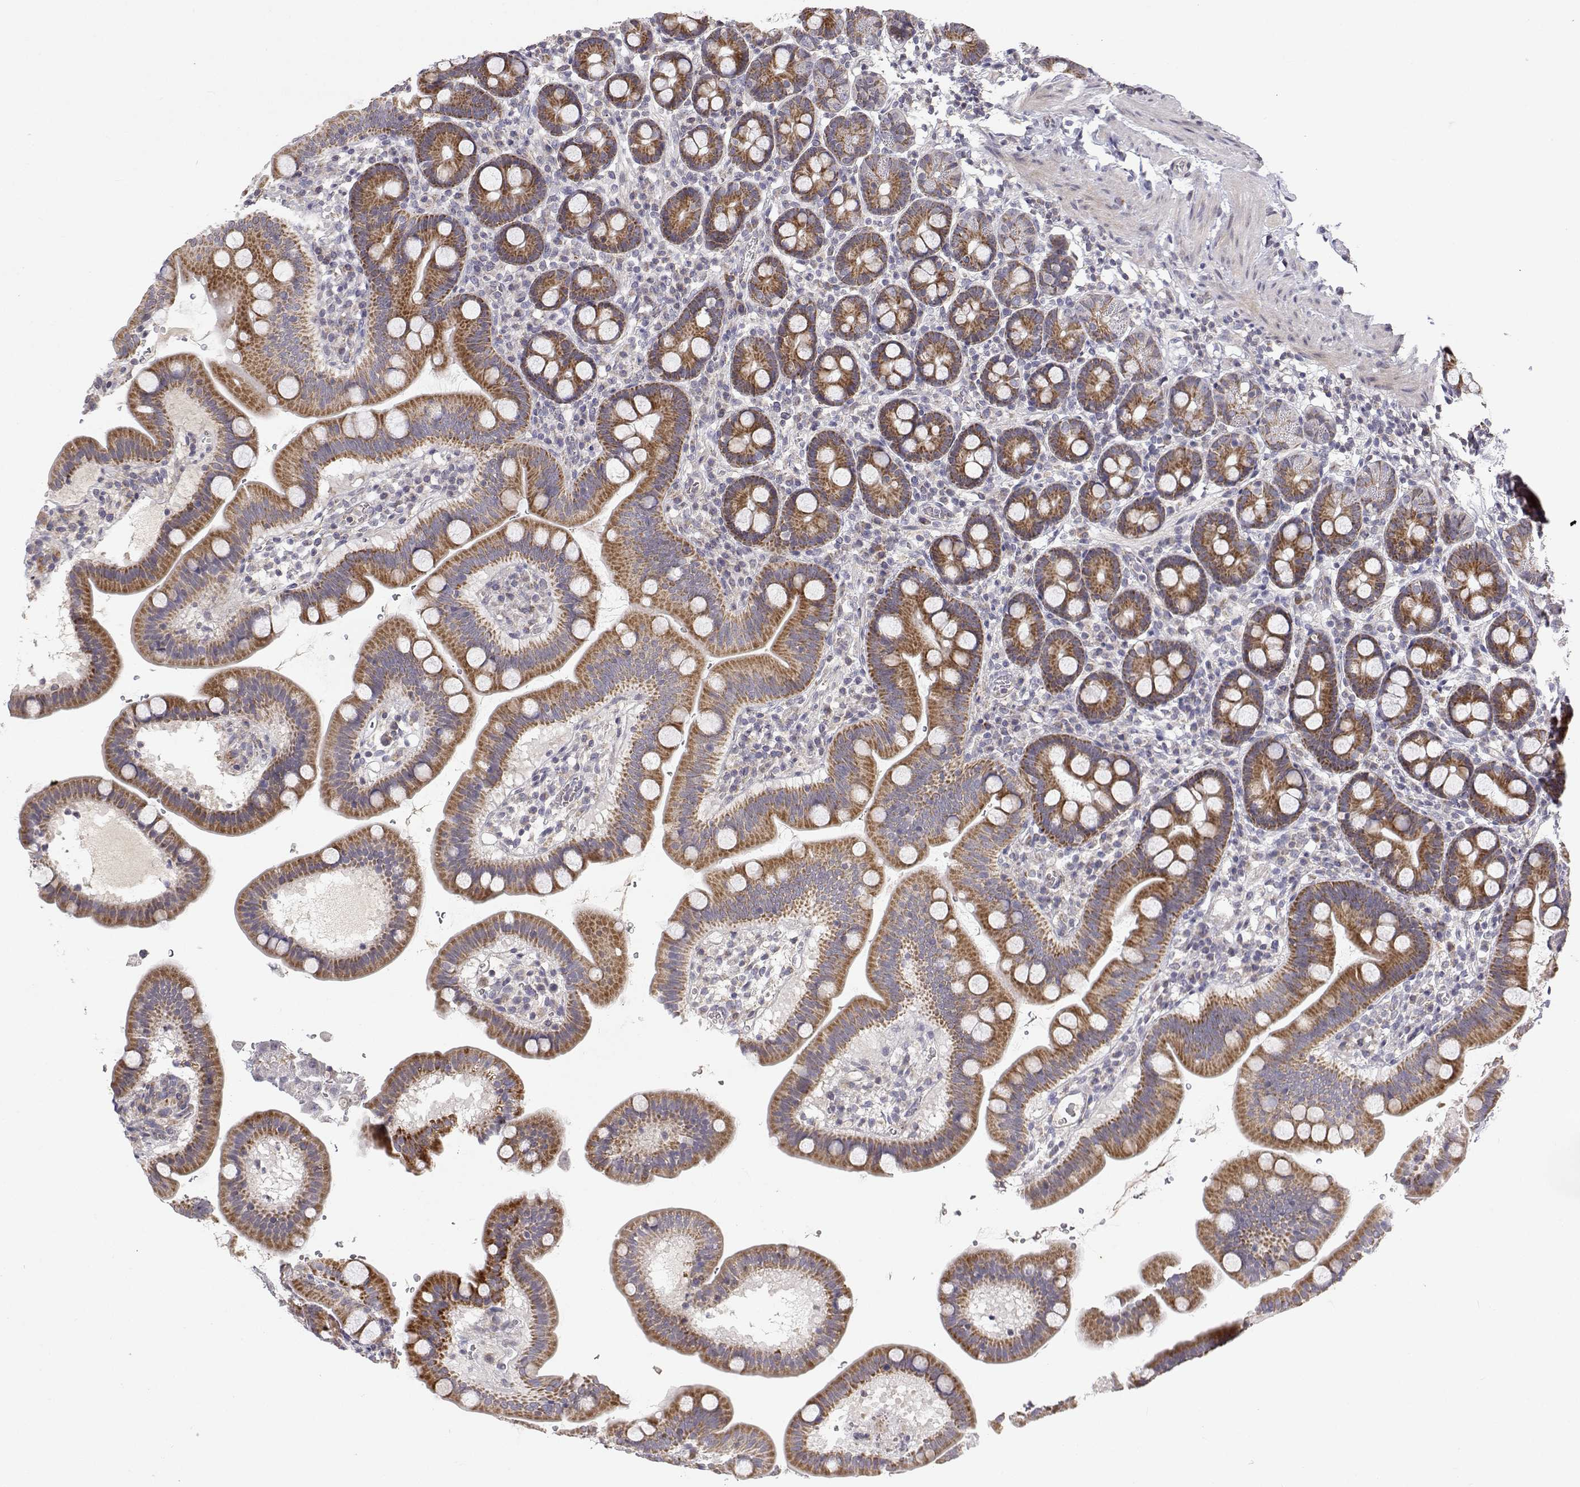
{"staining": {"intensity": "moderate", "quantity": ">75%", "location": "cytoplasmic/membranous"}, "tissue": "duodenum", "cell_type": "Glandular cells", "image_type": "normal", "snomed": [{"axis": "morphology", "description": "Normal tissue, NOS"}, {"axis": "topography", "description": "Duodenum"}], "caption": "Glandular cells show moderate cytoplasmic/membranous staining in about >75% of cells in unremarkable duodenum. The staining is performed using DAB (3,3'-diaminobenzidine) brown chromogen to label protein expression. The nuclei are counter-stained blue using hematoxylin.", "gene": "MRPL3", "patient": {"sex": "male", "age": 59}}